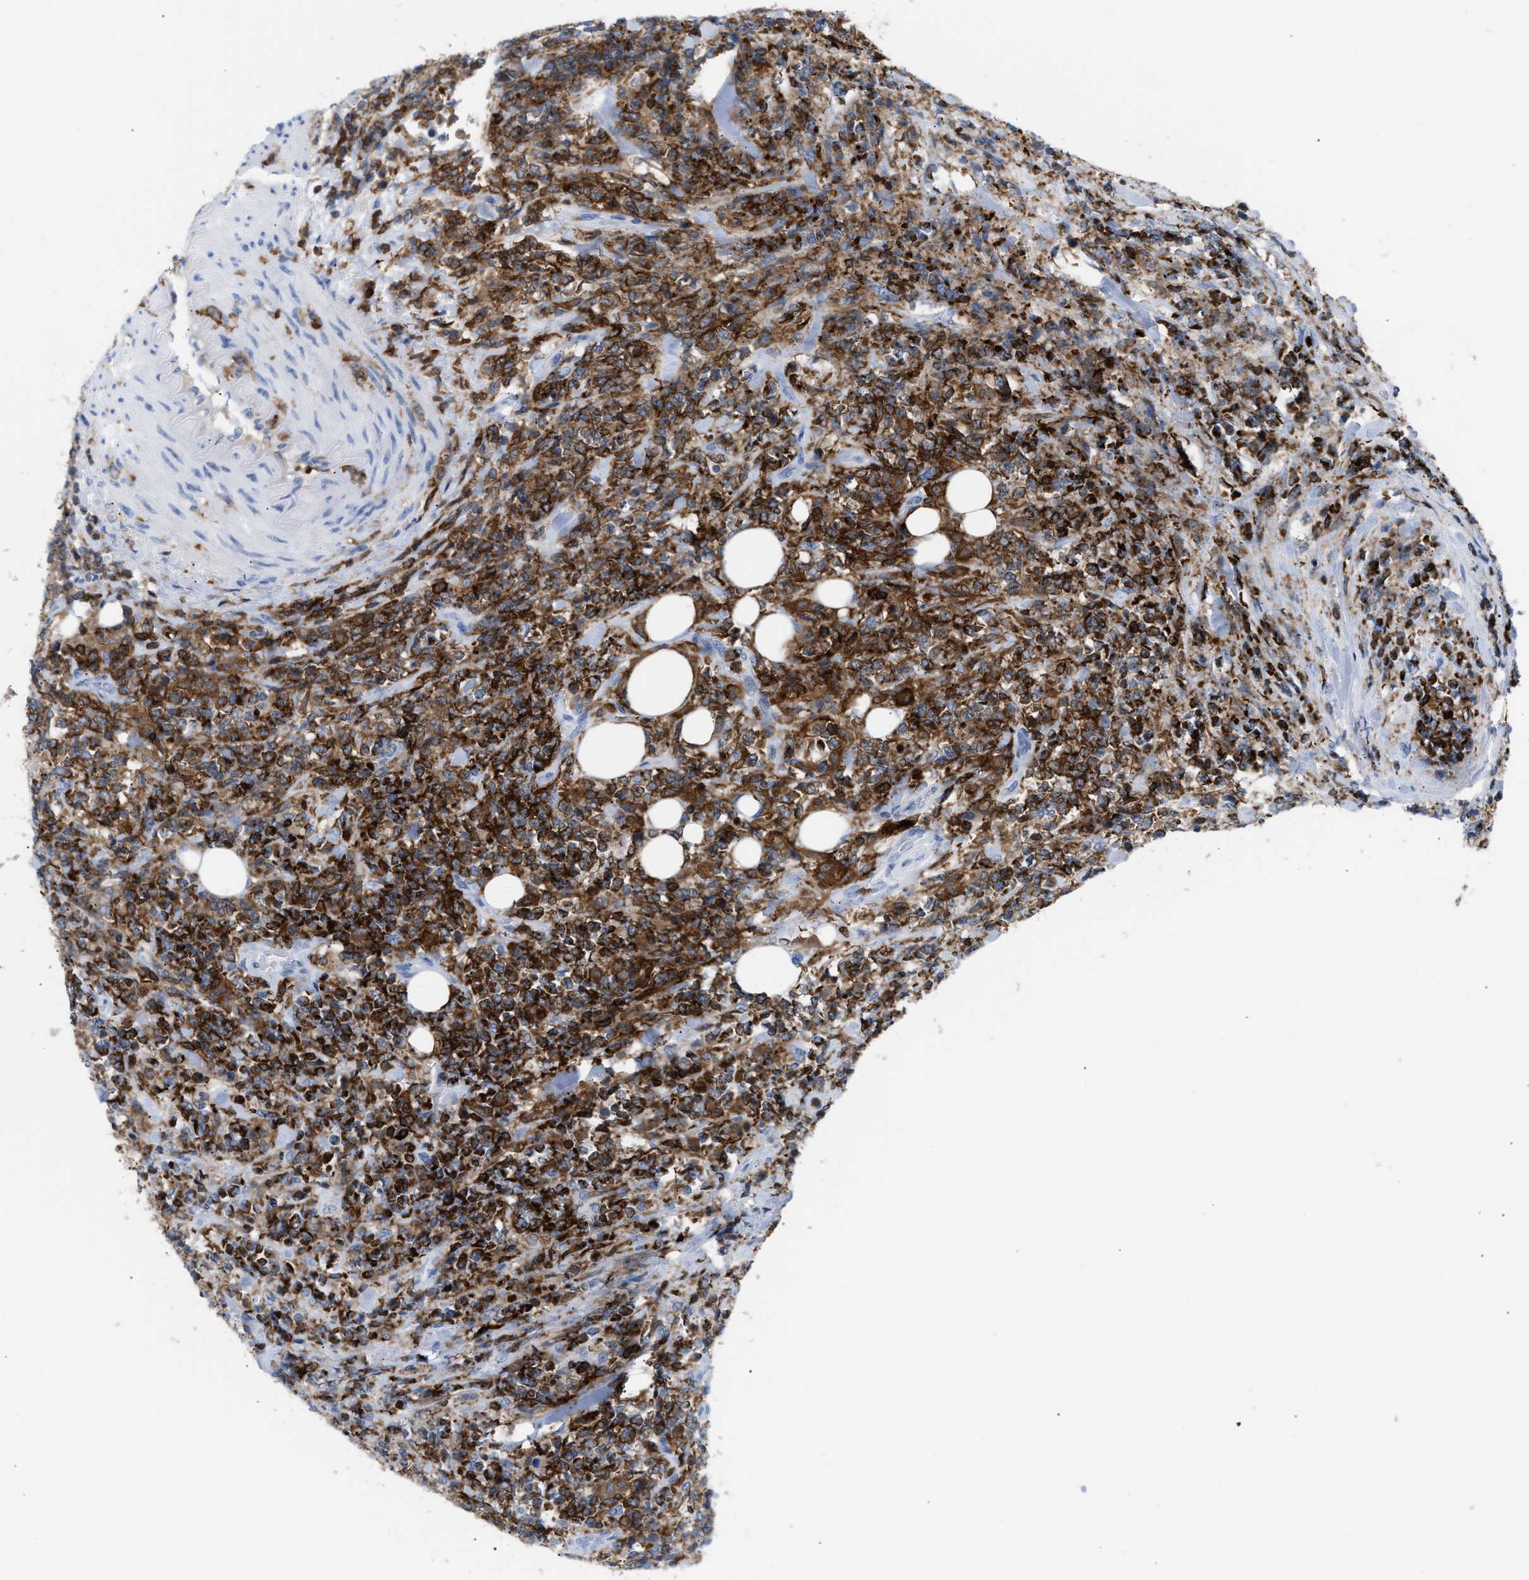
{"staining": {"intensity": "moderate", "quantity": ">75%", "location": "cytoplasmic/membranous"}, "tissue": "lymphoma", "cell_type": "Tumor cells", "image_type": "cancer", "snomed": [{"axis": "morphology", "description": "Malignant lymphoma, non-Hodgkin's type, High grade"}, {"axis": "topography", "description": "Soft tissue"}], "caption": "This photomicrograph exhibits immunohistochemistry (IHC) staining of high-grade malignant lymphoma, non-Hodgkin's type, with medium moderate cytoplasmic/membranous positivity in approximately >75% of tumor cells.", "gene": "LCP1", "patient": {"sex": "male", "age": 18}}